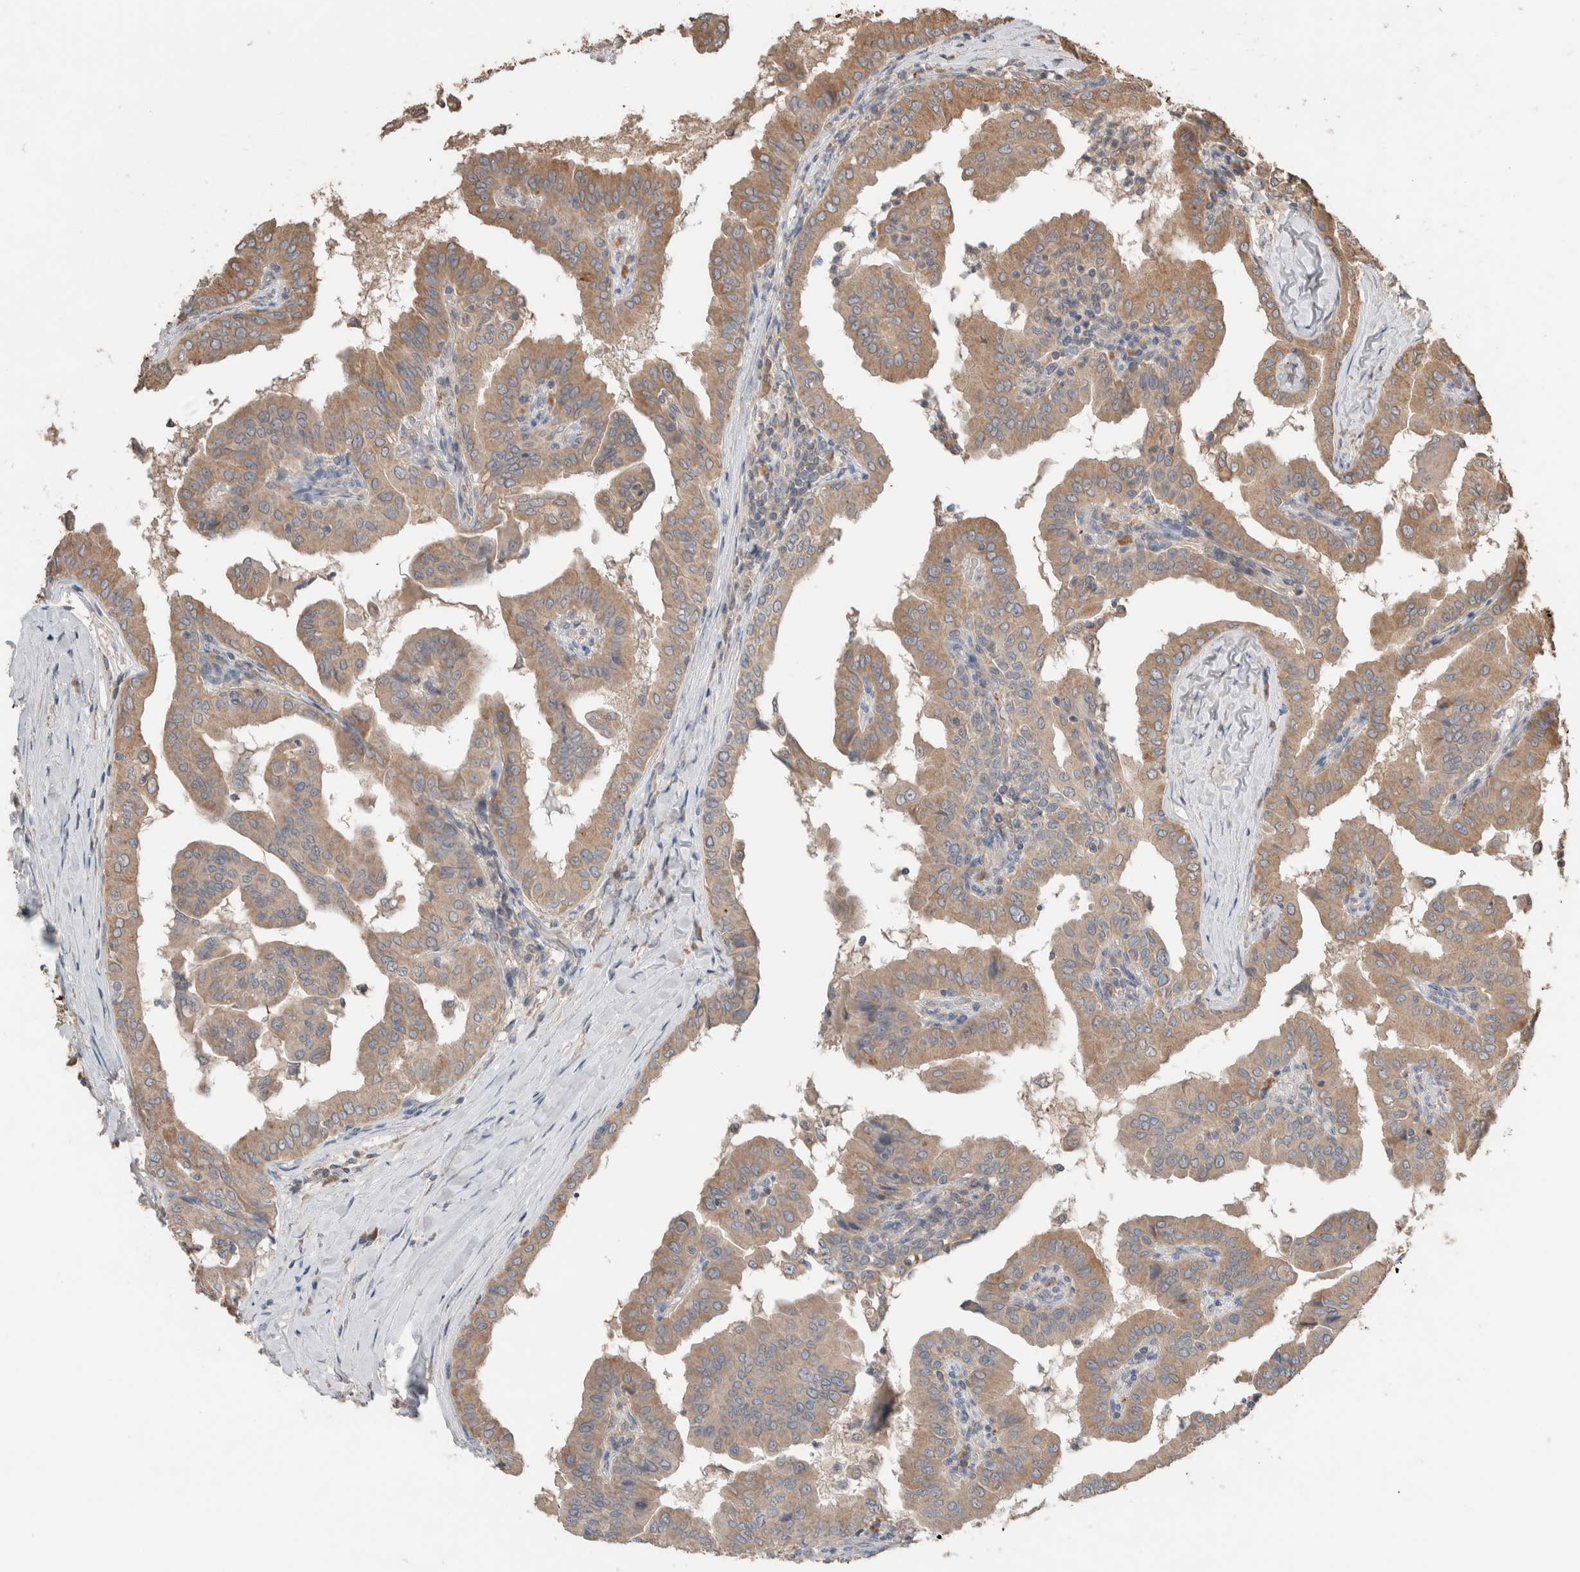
{"staining": {"intensity": "weak", "quantity": ">75%", "location": "cytoplasmic/membranous"}, "tissue": "thyroid cancer", "cell_type": "Tumor cells", "image_type": "cancer", "snomed": [{"axis": "morphology", "description": "Papillary adenocarcinoma, NOS"}, {"axis": "topography", "description": "Thyroid gland"}], "caption": "Weak cytoplasmic/membranous staining is seen in approximately >75% of tumor cells in thyroid papillary adenocarcinoma.", "gene": "ERAP2", "patient": {"sex": "male", "age": 33}}